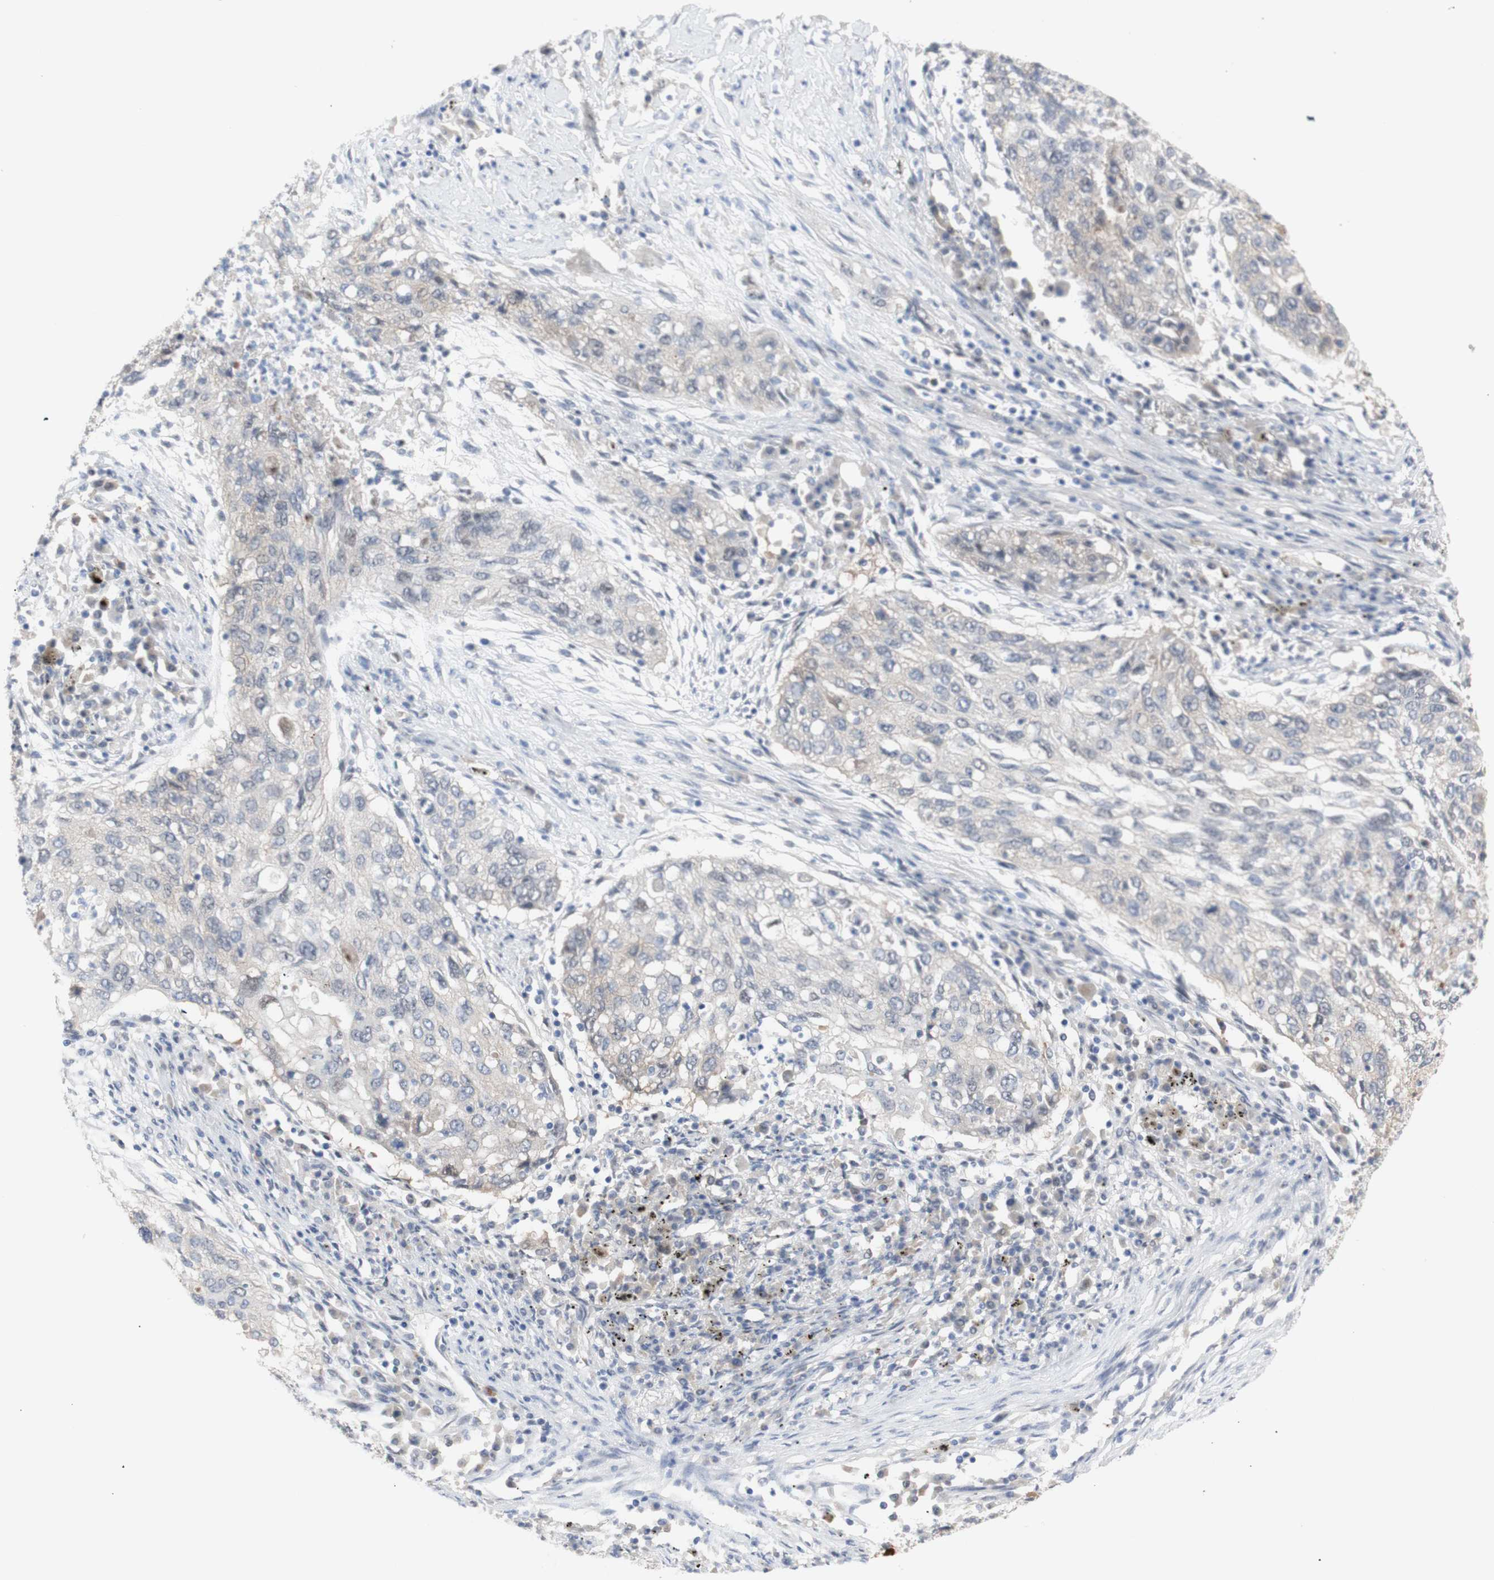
{"staining": {"intensity": "negative", "quantity": "none", "location": "none"}, "tissue": "lung cancer", "cell_type": "Tumor cells", "image_type": "cancer", "snomed": [{"axis": "morphology", "description": "Squamous cell carcinoma, NOS"}, {"axis": "topography", "description": "Lung"}], "caption": "Immunohistochemistry histopathology image of neoplastic tissue: human lung cancer (squamous cell carcinoma) stained with DAB demonstrates no significant protein staining in tumor cells.", "gene": "PRMT5", "patient": {"sex": "female", "age": 63}}